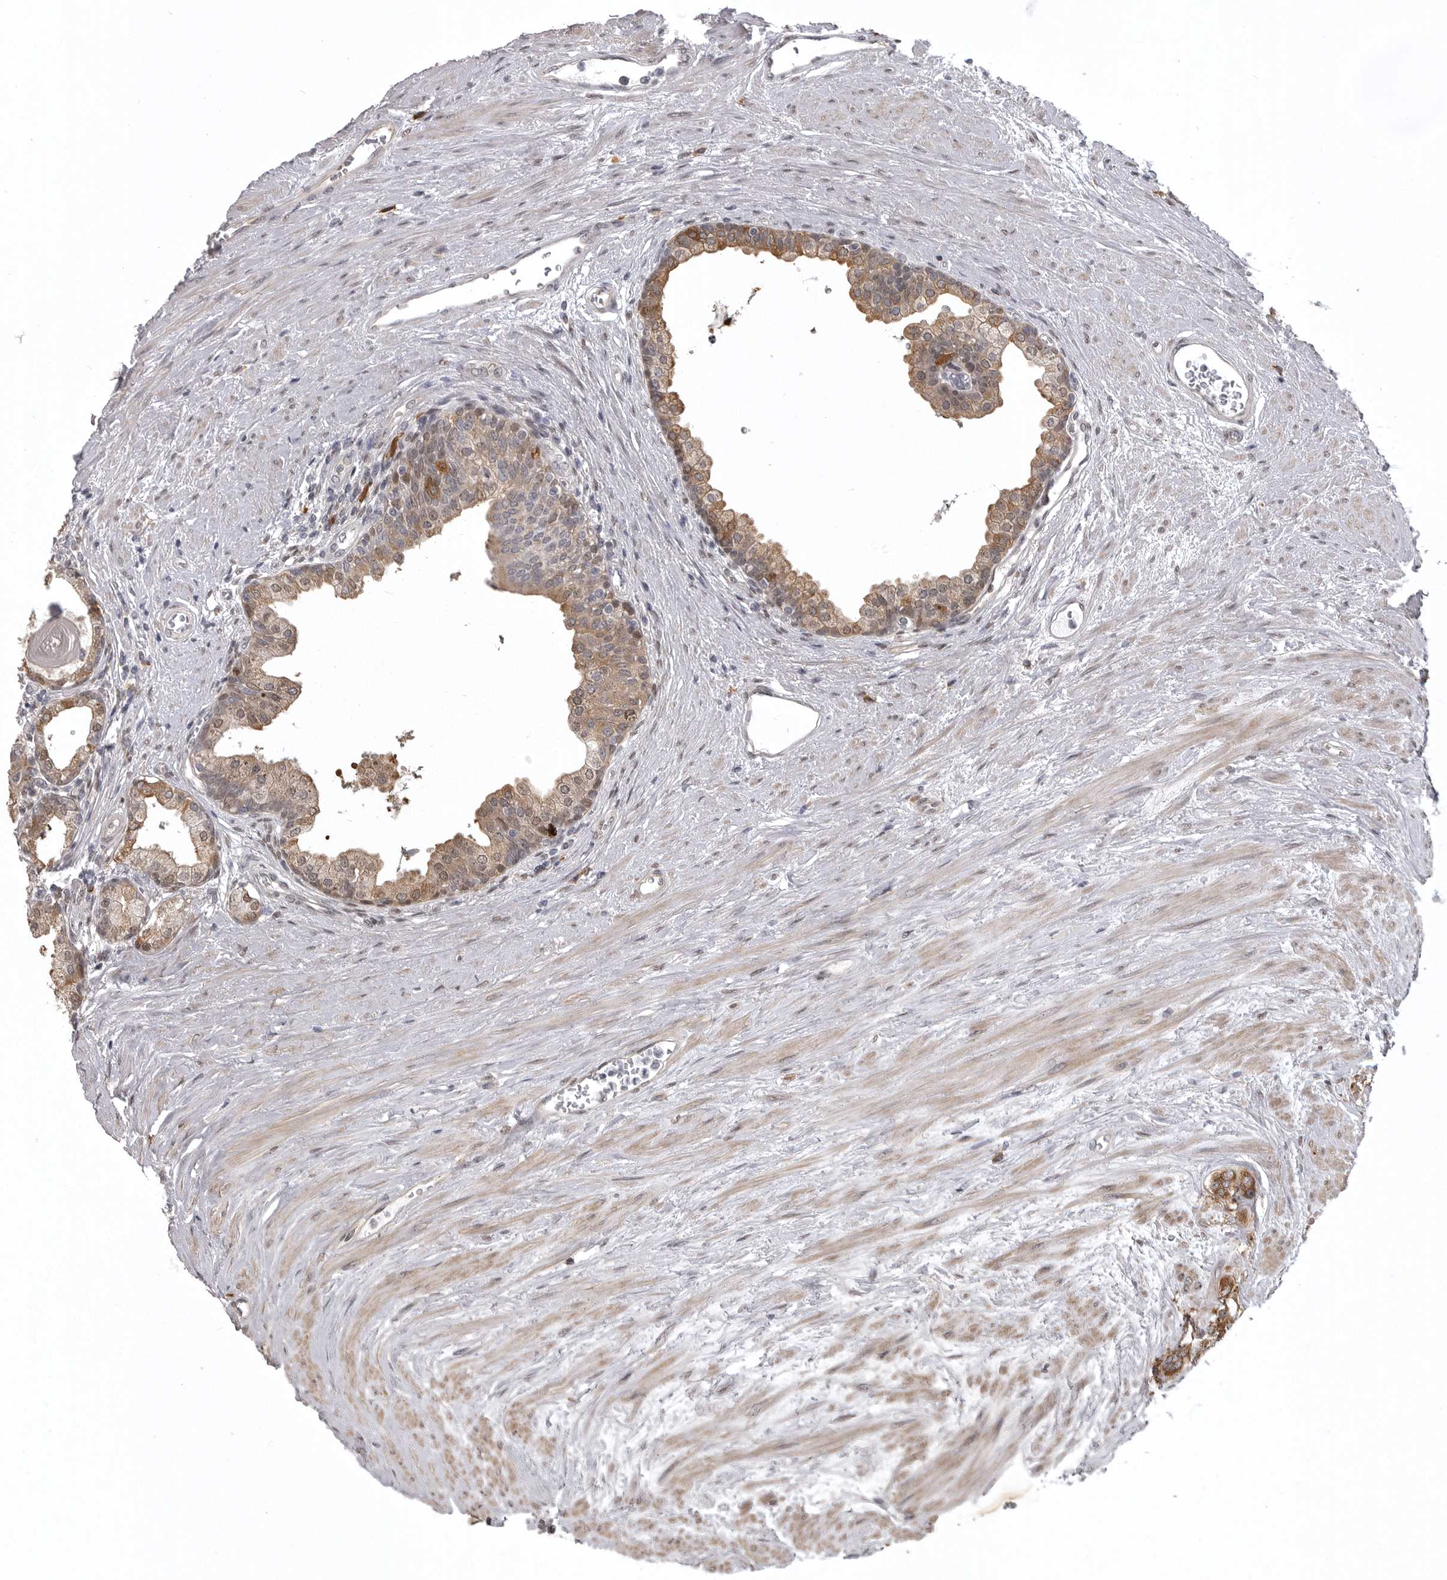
{"staining": {"intensity": "moderate", "quantity": ">75%", "location": "cytoplasmic/membranous"}, "tissue": "prostate cancer", "cell_type": "Tumor cells", "image_type": "cancer", "snomed": [{"axis": "morphology", "description": "Adenocarcinoma, Low grade"}, {"axis": "topography", "description": "Prostate"}], "caption": "Protein expression analysis of human prostate cancer (adenocarcinoma (low-grade)) reveals moderate cytoplasmic/membranous expression in approximately >75% of tumor cells.", "gene": "SNX16", "patient": {"sex": "male", "age": 60}}